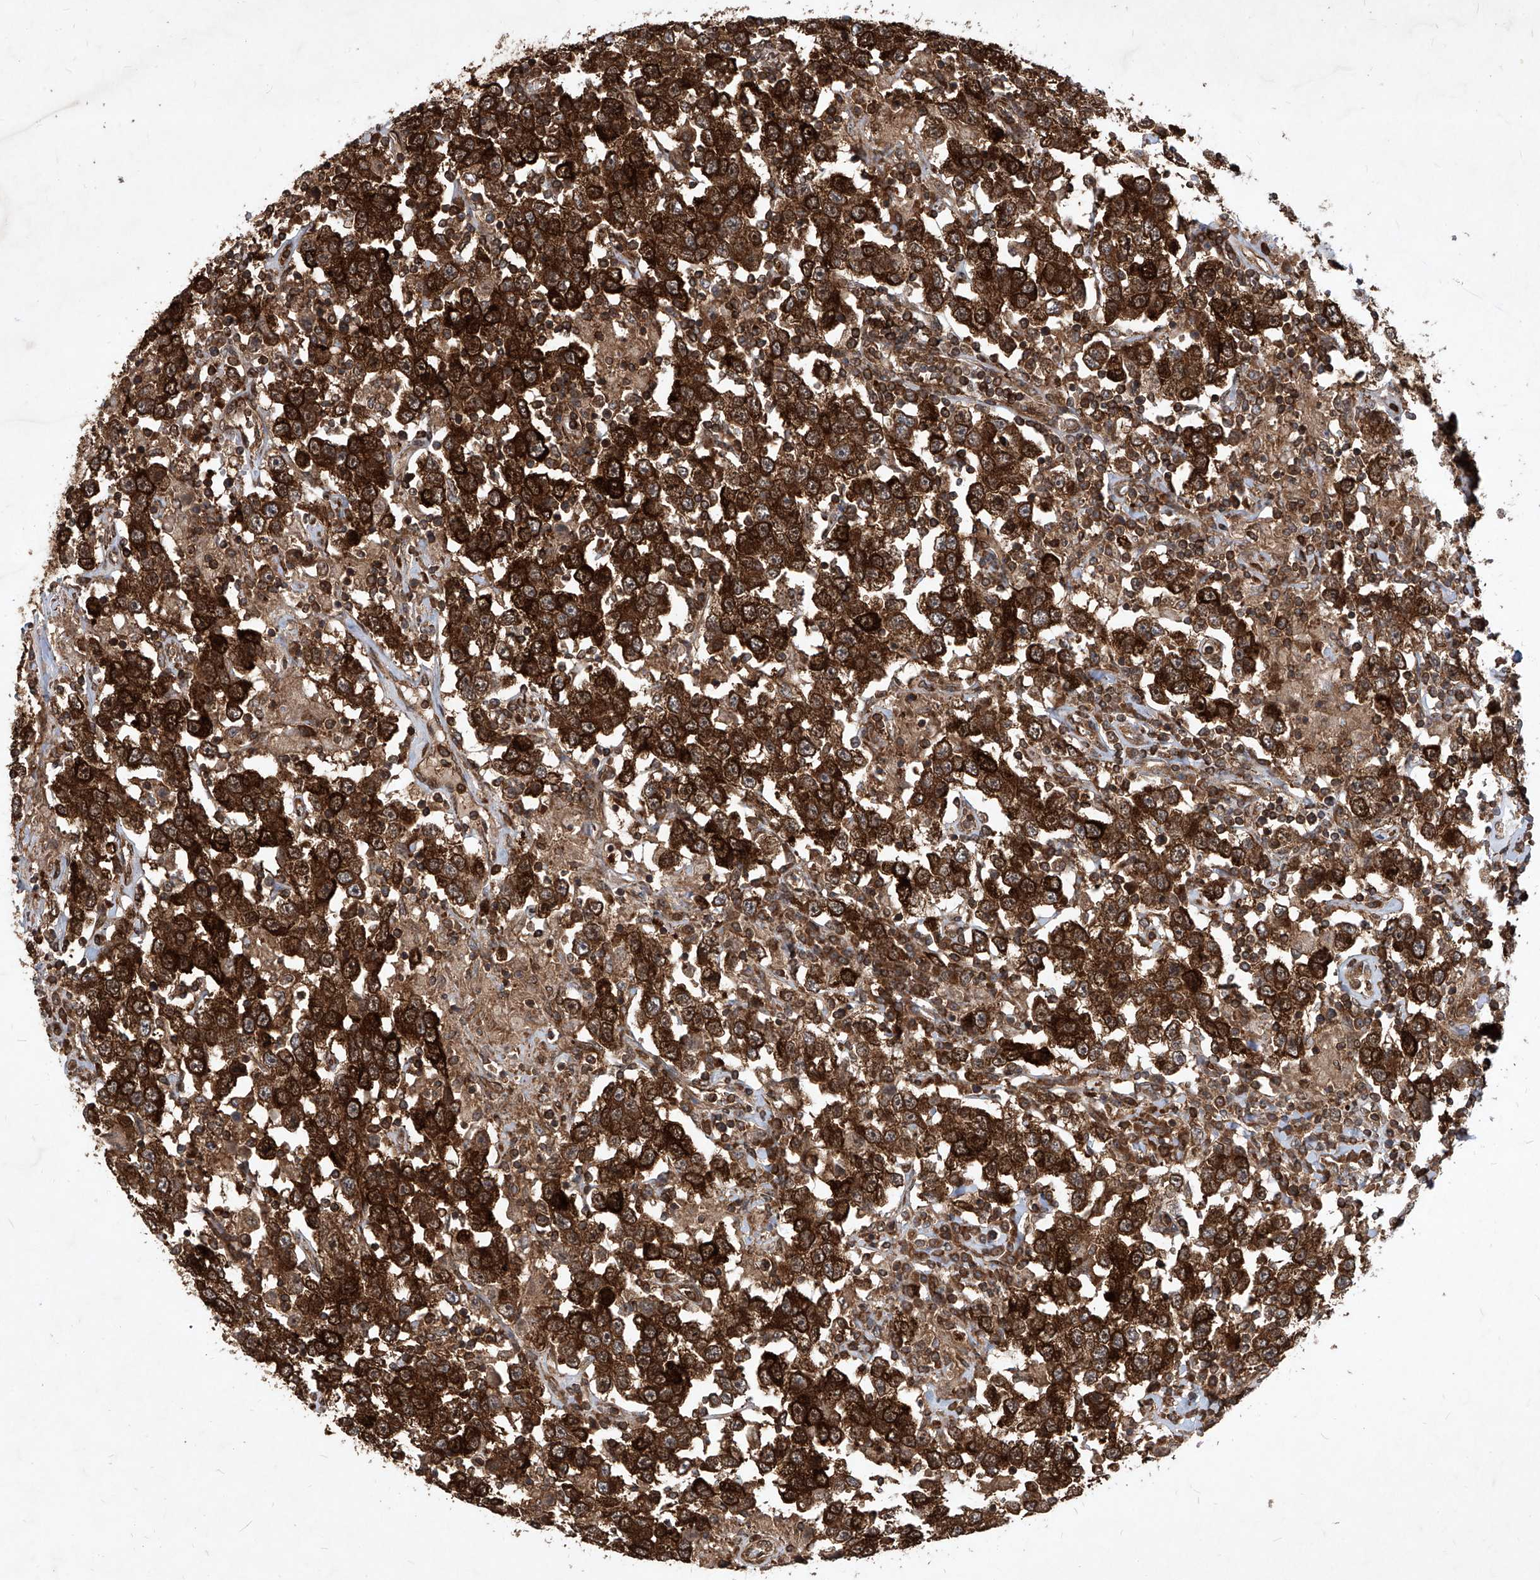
{"staining": {"intensity": "strong", "quantity": ">75%", "location": "cytoplasmic/membranous,nuclear"}, "tissue": "testis cancer", "cell_type": "Tumor cells", "image_type": "cancer", "snomed": [{"axis": "morphology", "description": "Seminoma, NOS"}, {"axis": "topography", "description": "Testis"}], "caption": "Immunohistochemical staining of human testis seminoma demonstrates high levels of strong cytoplasmic/membranous and nuclear staining in approximately >75% of tumor cells.", "gene": "MAGED2", "patient": {"sex": "male", "age": 41}}